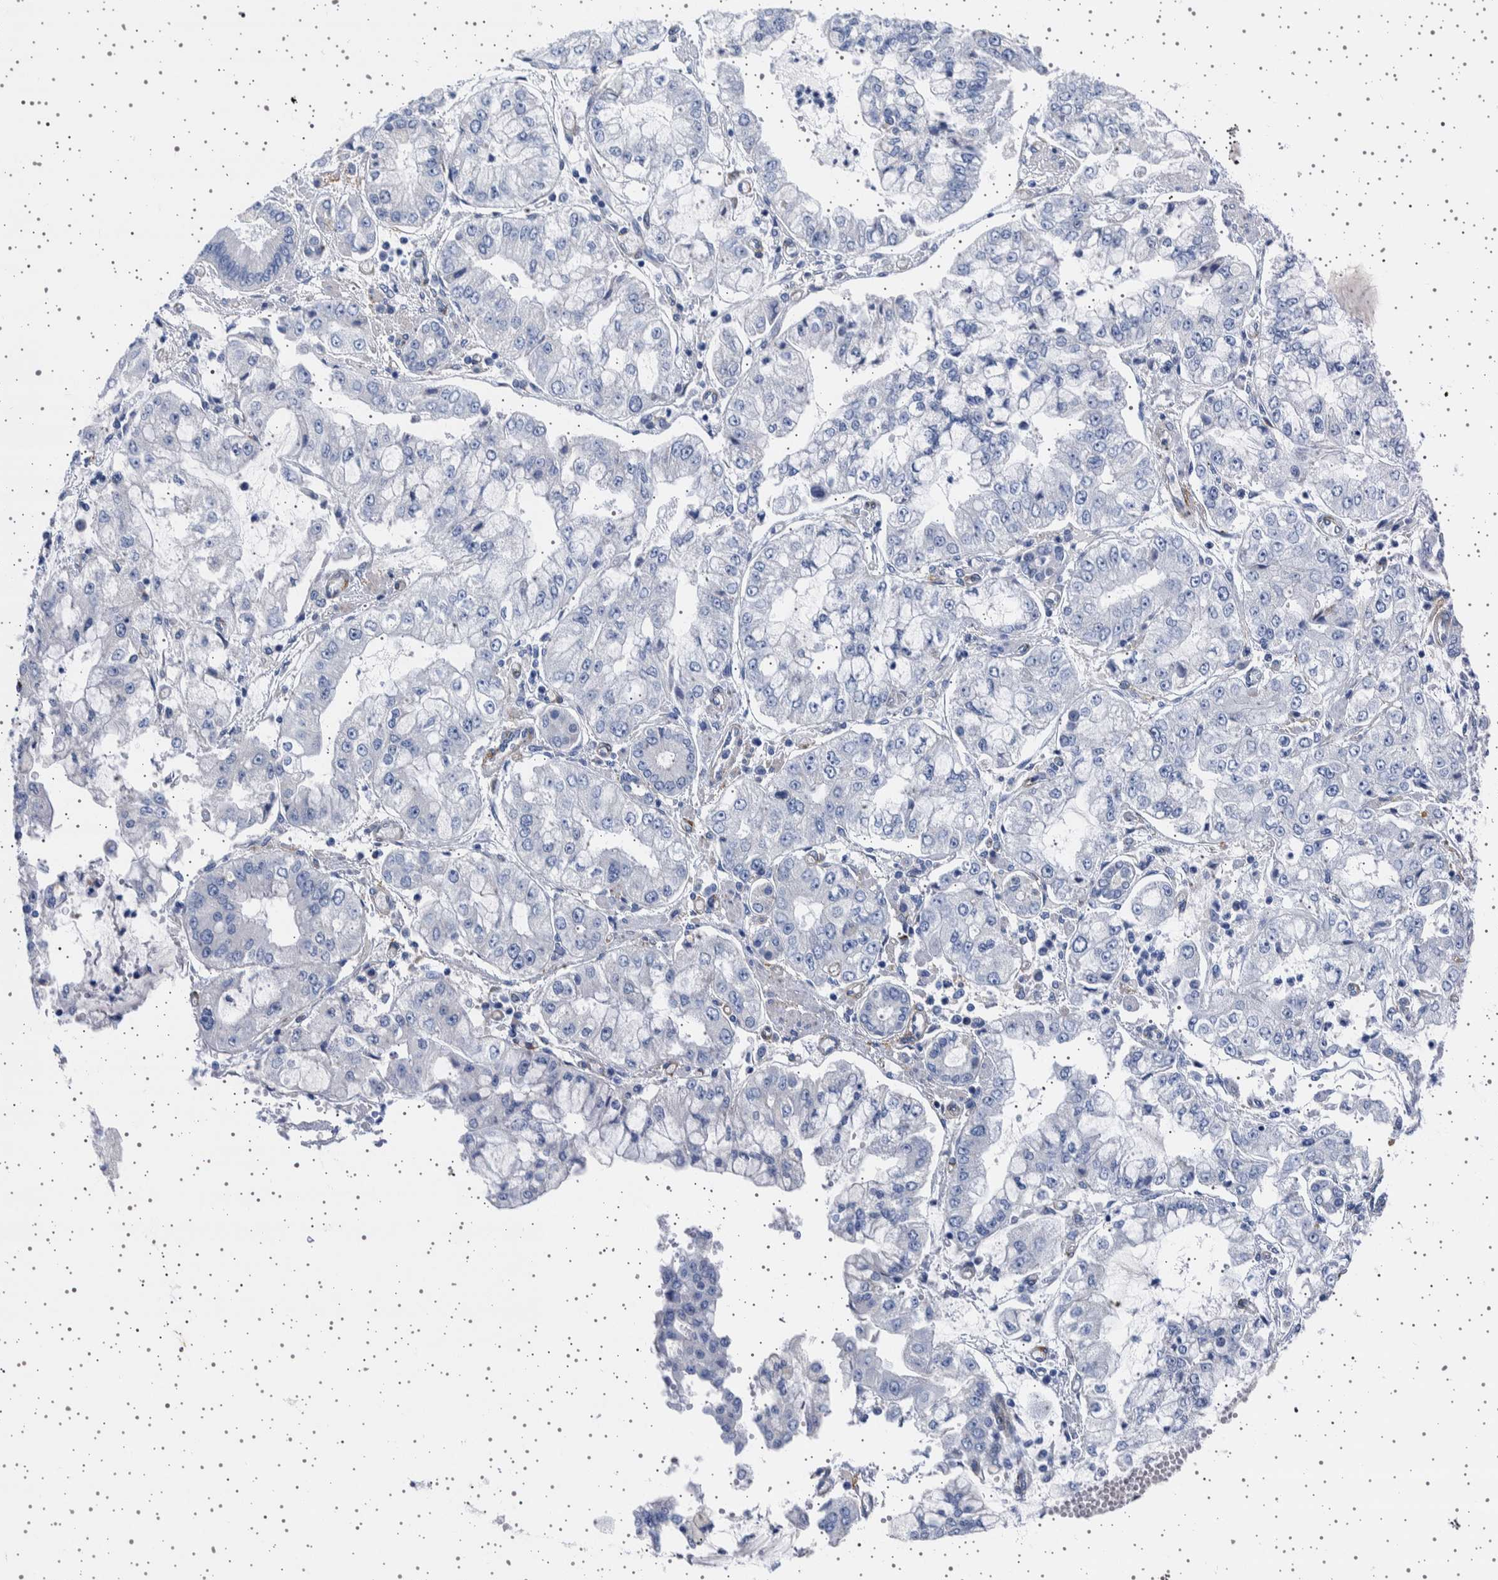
{"staining": {"intensity": "negative", "quantity": "none", "location": "none"}, "tissue": "stomach cancer", "cell_type": "Tumor cells", "image_type": "cancer", "snomed": [{"axis": "morphology", "description": "Adenocarcinoma, NOS"}, {"axis": "topography", "description": "Stomach"}], "caption": "This is an immunohistochemistry photomicrograph of stomach cancer. There is no expression in tumor cells.", "gene": "SEPTIN4", "patient": {"sex": "male", "age": 76}}